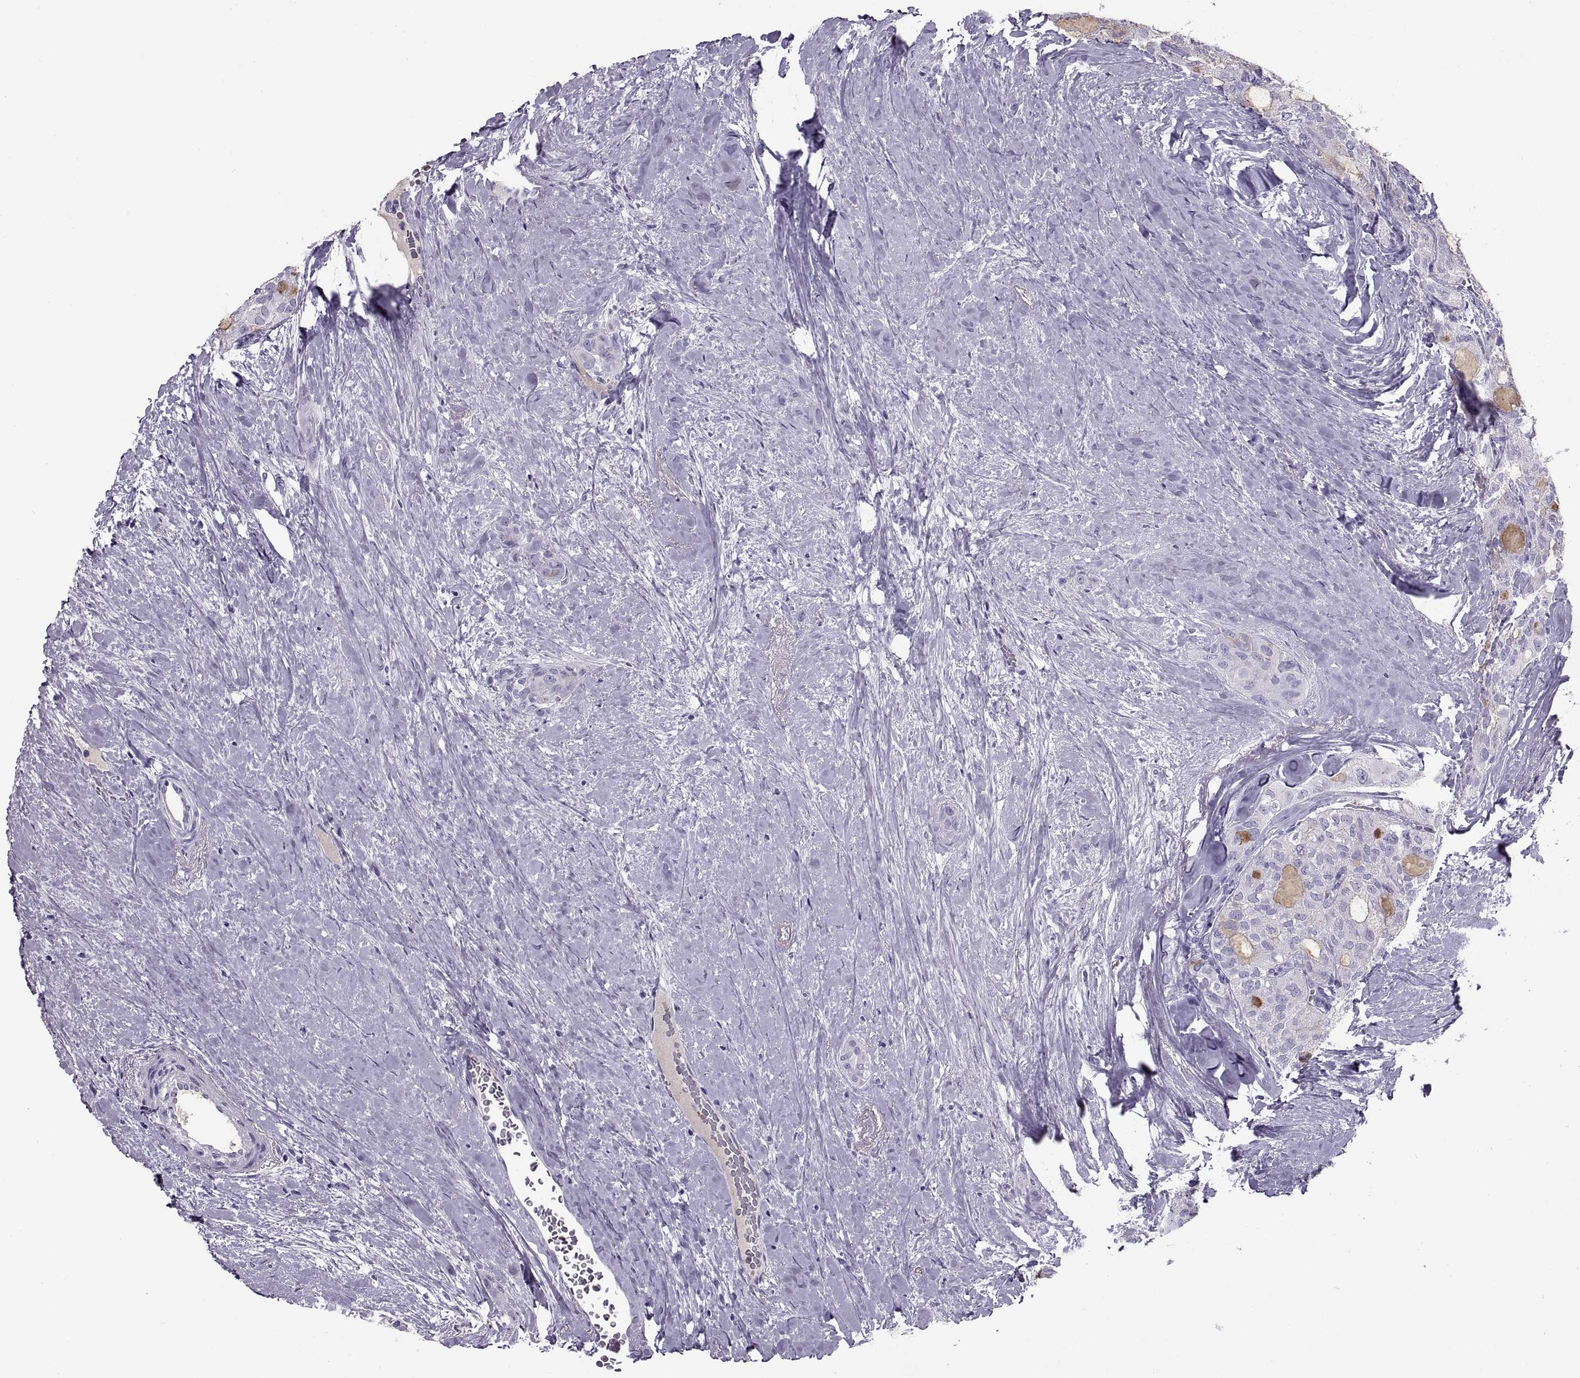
{"staining": {"intensity": "negative", "quantity": "none", "location": "none"}, "tissue": "thyroid cancer", "cell_type": "Tumor cells", "image_type": "cancer", "snomed": [{"axis": "morphology", "description": "Follicular adenoma carcinoma, NOS"}, {"axis": "topography", "description": "Thyroid gland"}], "caption": "Tumor cells are negative for brown protein staining in thyroid cancer (follicular adenoma carcinoma).", "gene": "RLBP1", "patient": {"sex": "male", "age": 75}}